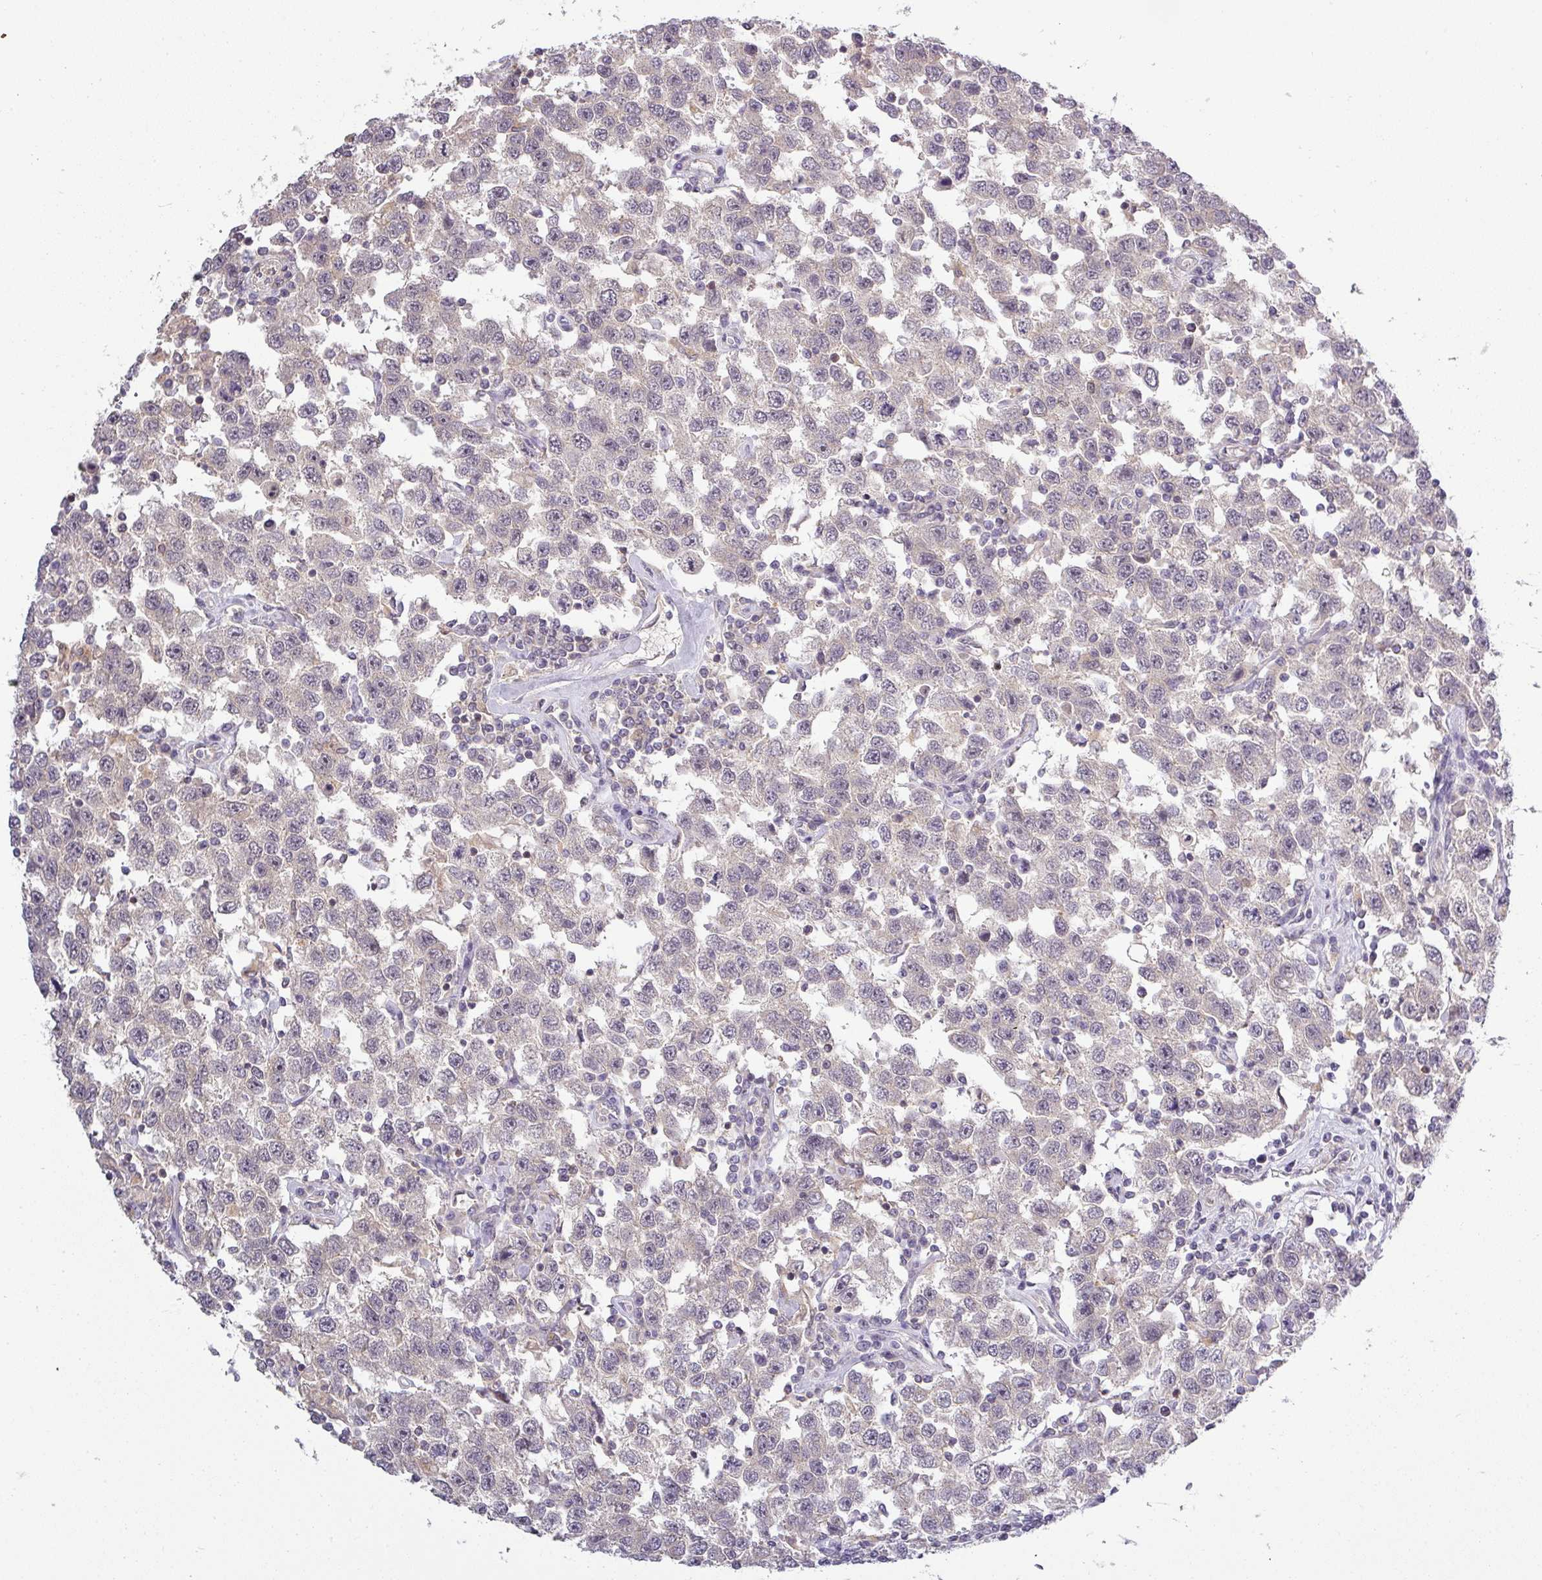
{"staining": {"intensity": "negative", "quantity": "none", "location": "none"}, "tissue": "testis cancer", "cell_type": "Tumor cells", "image_type": "cancer", "snomed": [{"axis": "morphology", "description": "Seminoma, NOS"}, {"axis": "topography", "description": "Testis"}], "caption": "IHC micrograph of human testis seminoma stained for a protein (brown), which demonstrates no expression in tumor cells.", "gene": "NIN", "patient": {"sex": "male", "age": 41}}